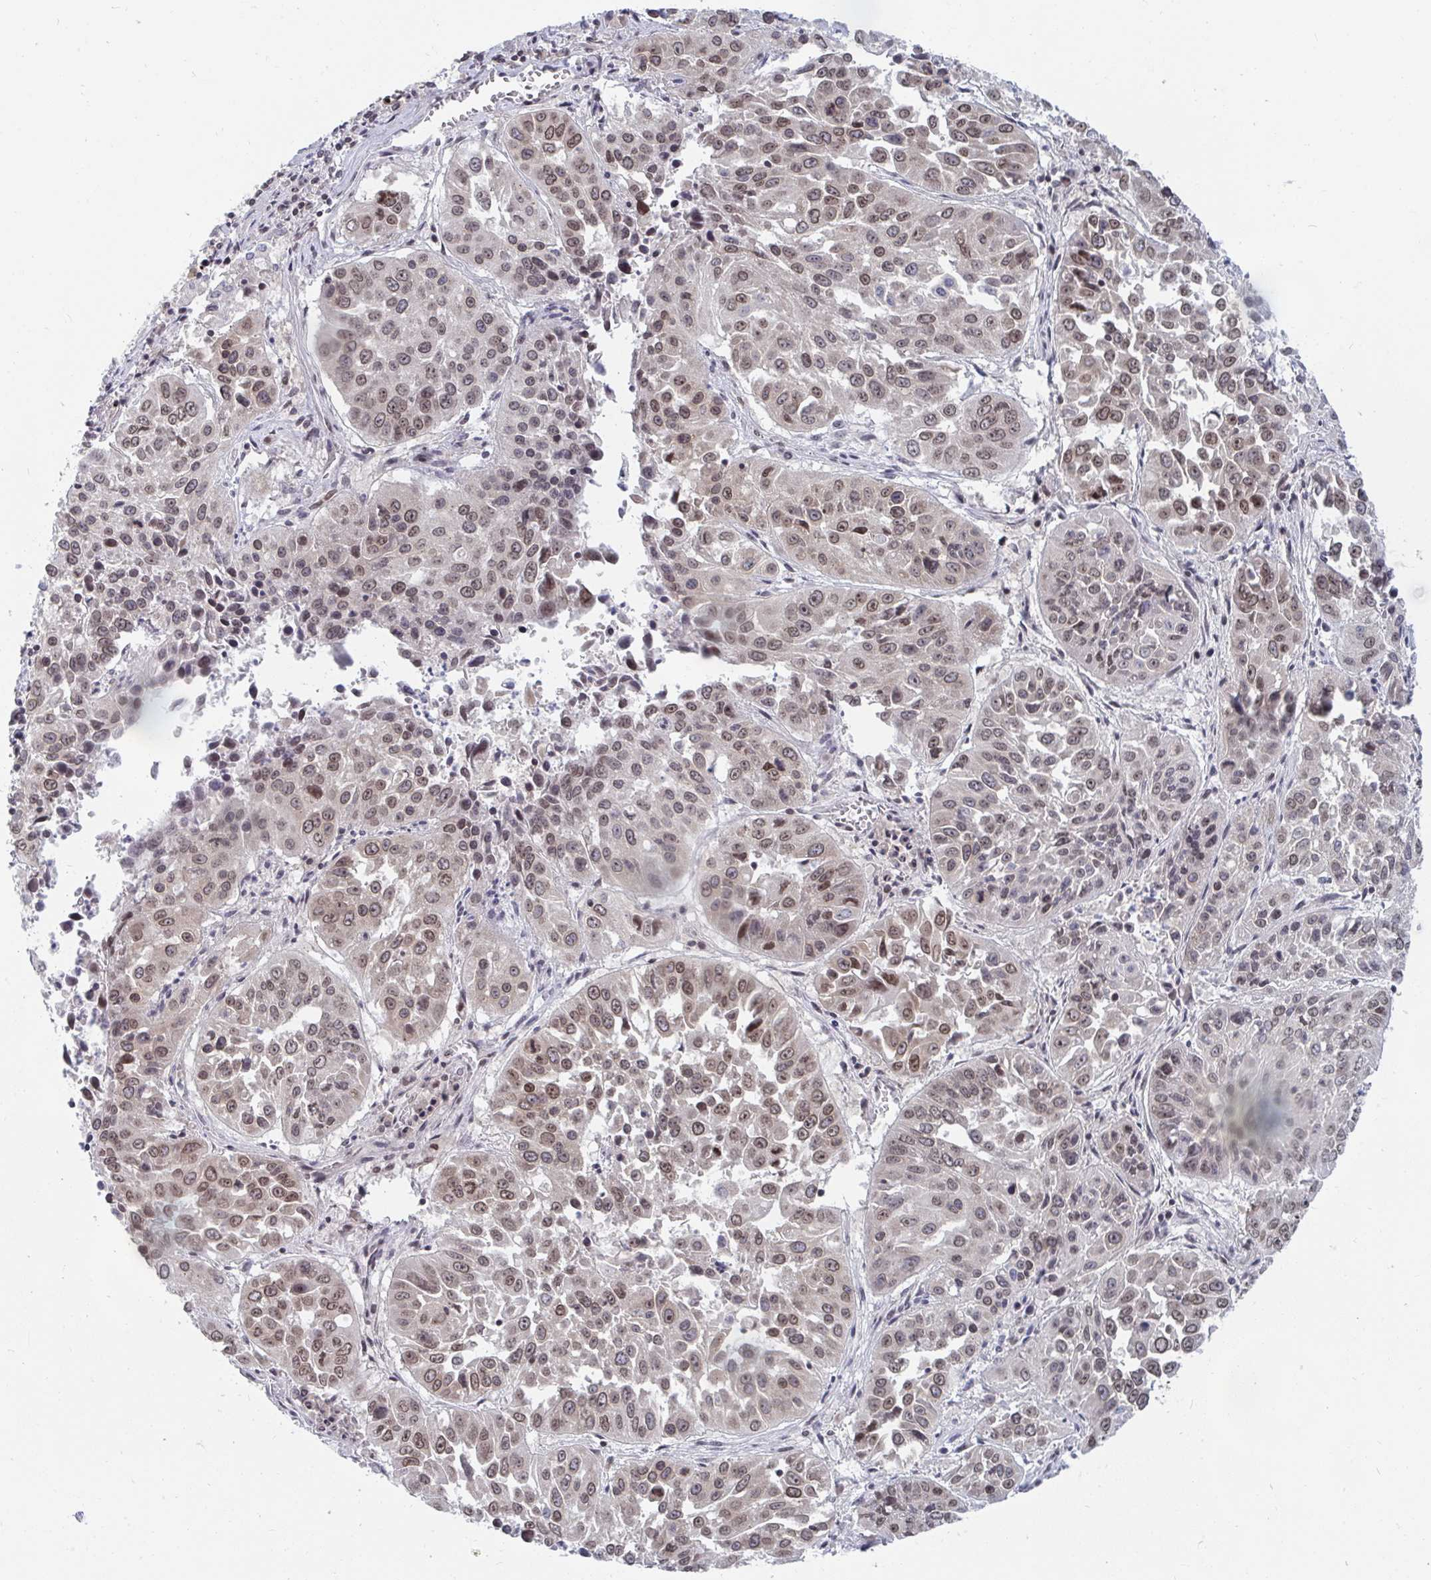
{"staining": {"intensity": "moderate", "quantity": ">75%", "location": "nuclear"}, "tissue": "lung cancer", "cell_type": "Tumor cells", "image_type": "cancer", "snomed": [{"axis": "morphology", "description": "Squamous cell carcinoma, NOS"}, {"axis": "topography", "description": "Lung"}], "caption": "Squamous cell carcinoma (lung) was stained to show a protein in brown. There is medium levels of moderate nuclear positivity in approximately >75% of tumor cells.", "gene": "TRIP12", "patient": {"sex": "female", "age": 61}}